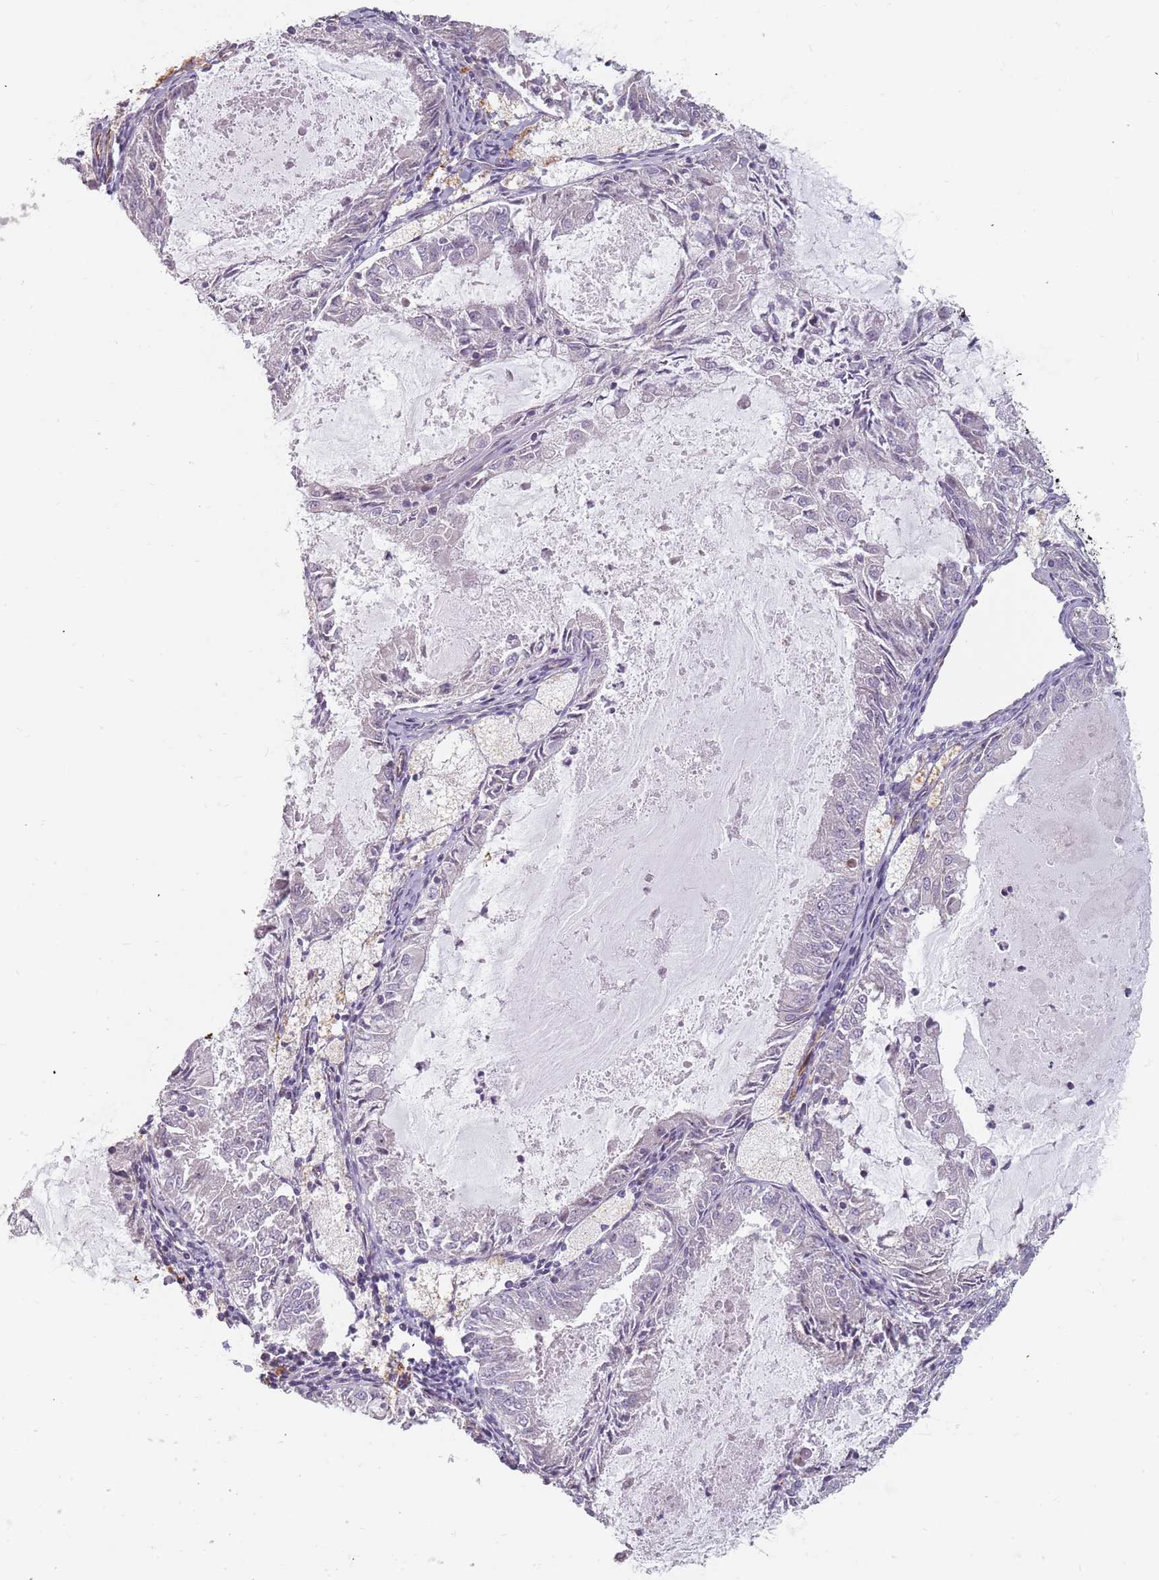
{"staining": {"intensity": "negative", "quantity": "none", "location": "none"}, "tissue": "endometrial cancer", "cell_type": "Tumor cells", "image_type": "cancer", "snomed": [{"axis": "morphology", "description": "Adenocarcinoma, NOS"}, {"axis": "topography", "description": "Endometrium"}], "caption": "Histopathology image shows no protein positivity in tumor cells of endometrial cancer tissue. The staining was performed using DAB (3,3'-diaminobenzidine) to visualize the protein expression in brown, while the nuclei were stained in blue with hematoxylin (Magnification: 20x).", "gene": "GAS2L3", "patient": {"sex": "female", "age": 57}}